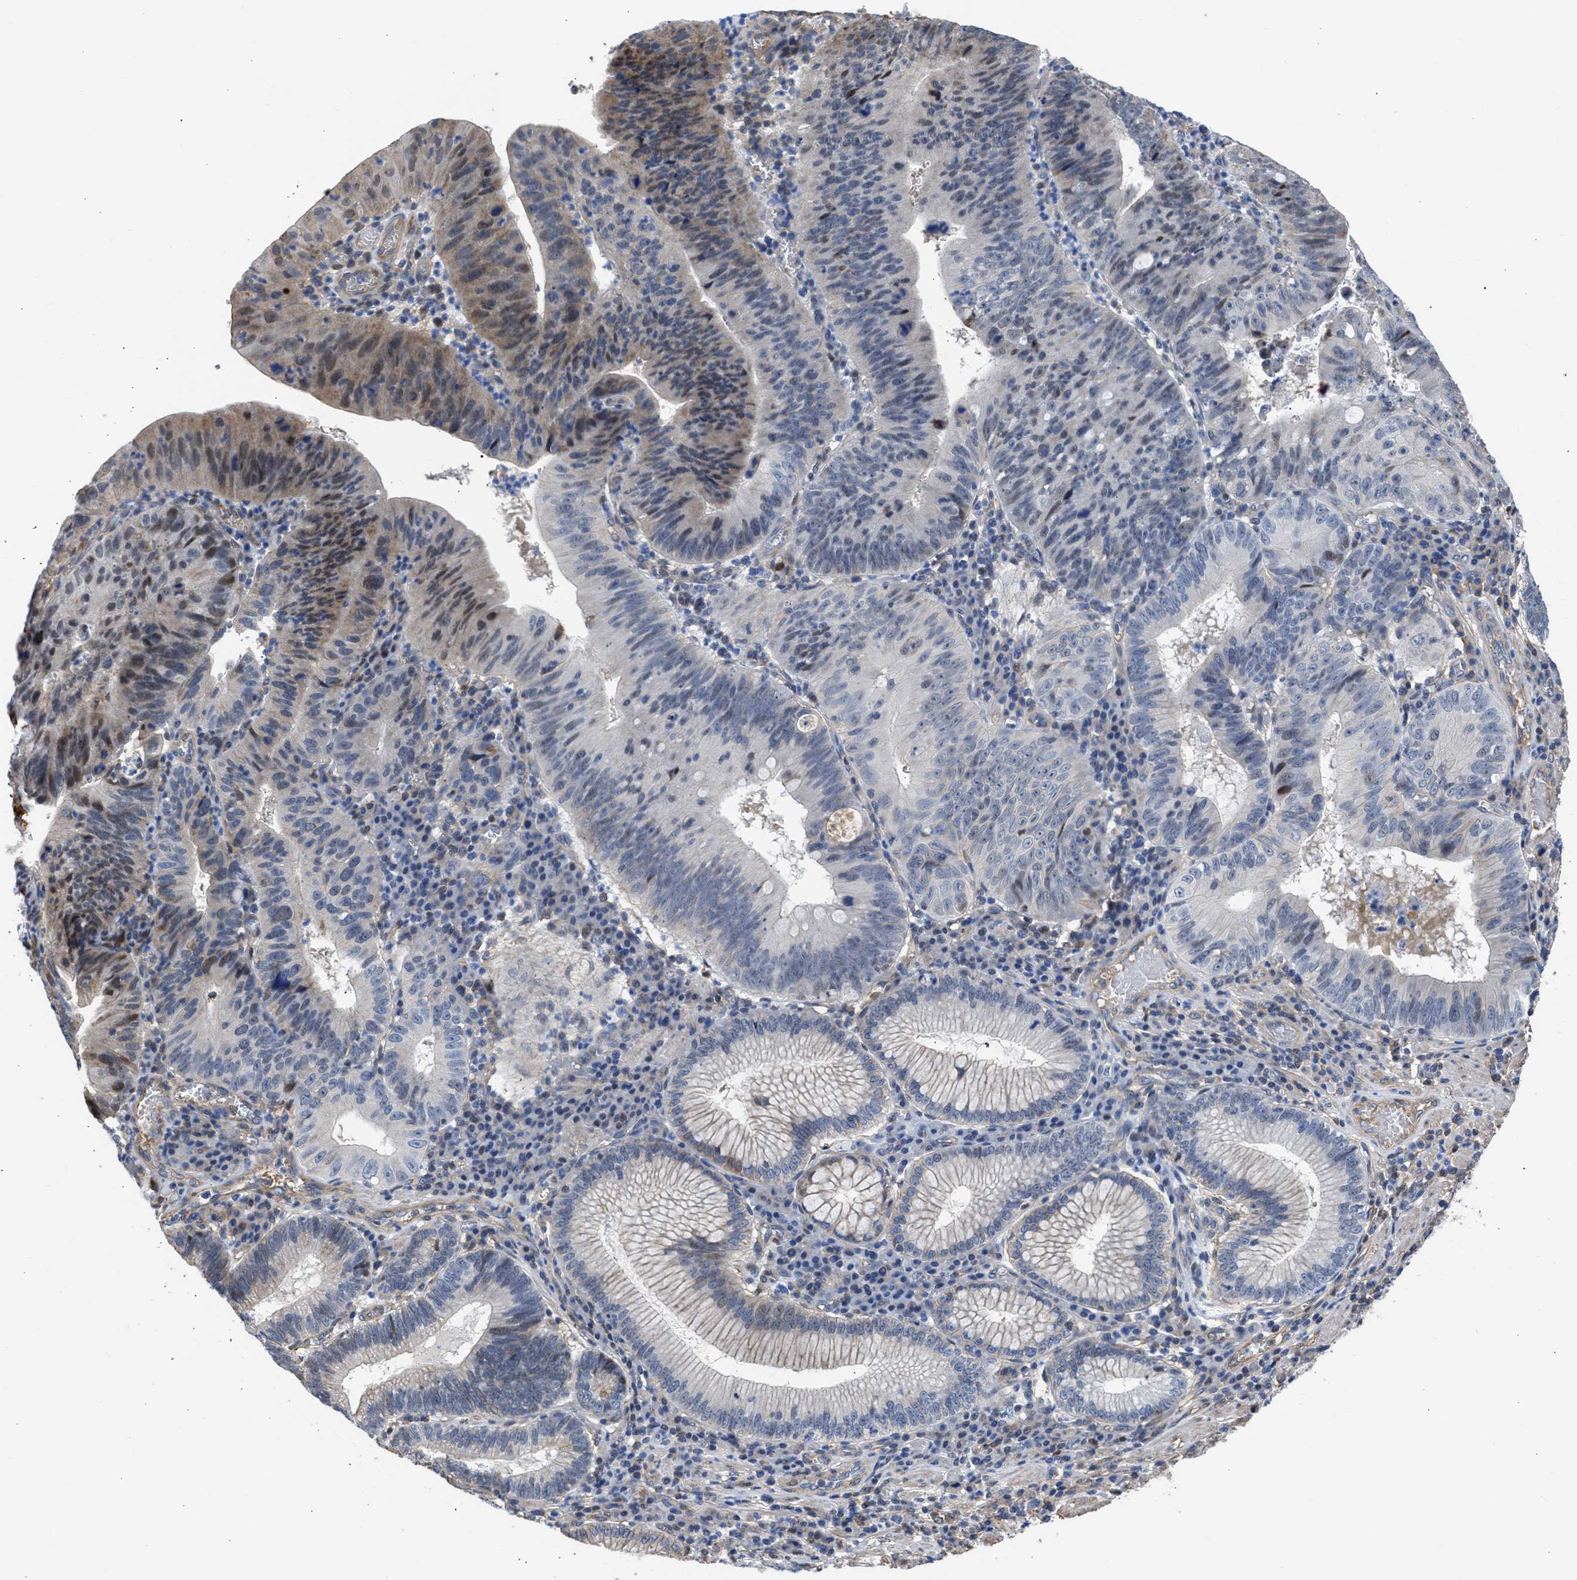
{"staining": {"intensity": "moderate", "quantity": "<25%", "location": "nuclear"}, "tissue": "stomach cancer", "cell_type": "Tumor cells", "image_type": "cancer", "snomed": [{"axis": "morphology", "description": "Adenocarcinoma, NOS"}, {"axis": "topography", "description": "Stomach"}], "caption": "DAB (3,3'-diaminobenzidine) immunohistochemical staining of adenocarcinoma (stomach) shows moderate nuclear protein positivity in approximately <25% of tumor cells. (Stains: DAB in brown, nuclei in blue, Microscopy: brightfield microscopy at high magnification).", "gene": "MAS1L", "patient": {"sex": "male", "age": 59}}